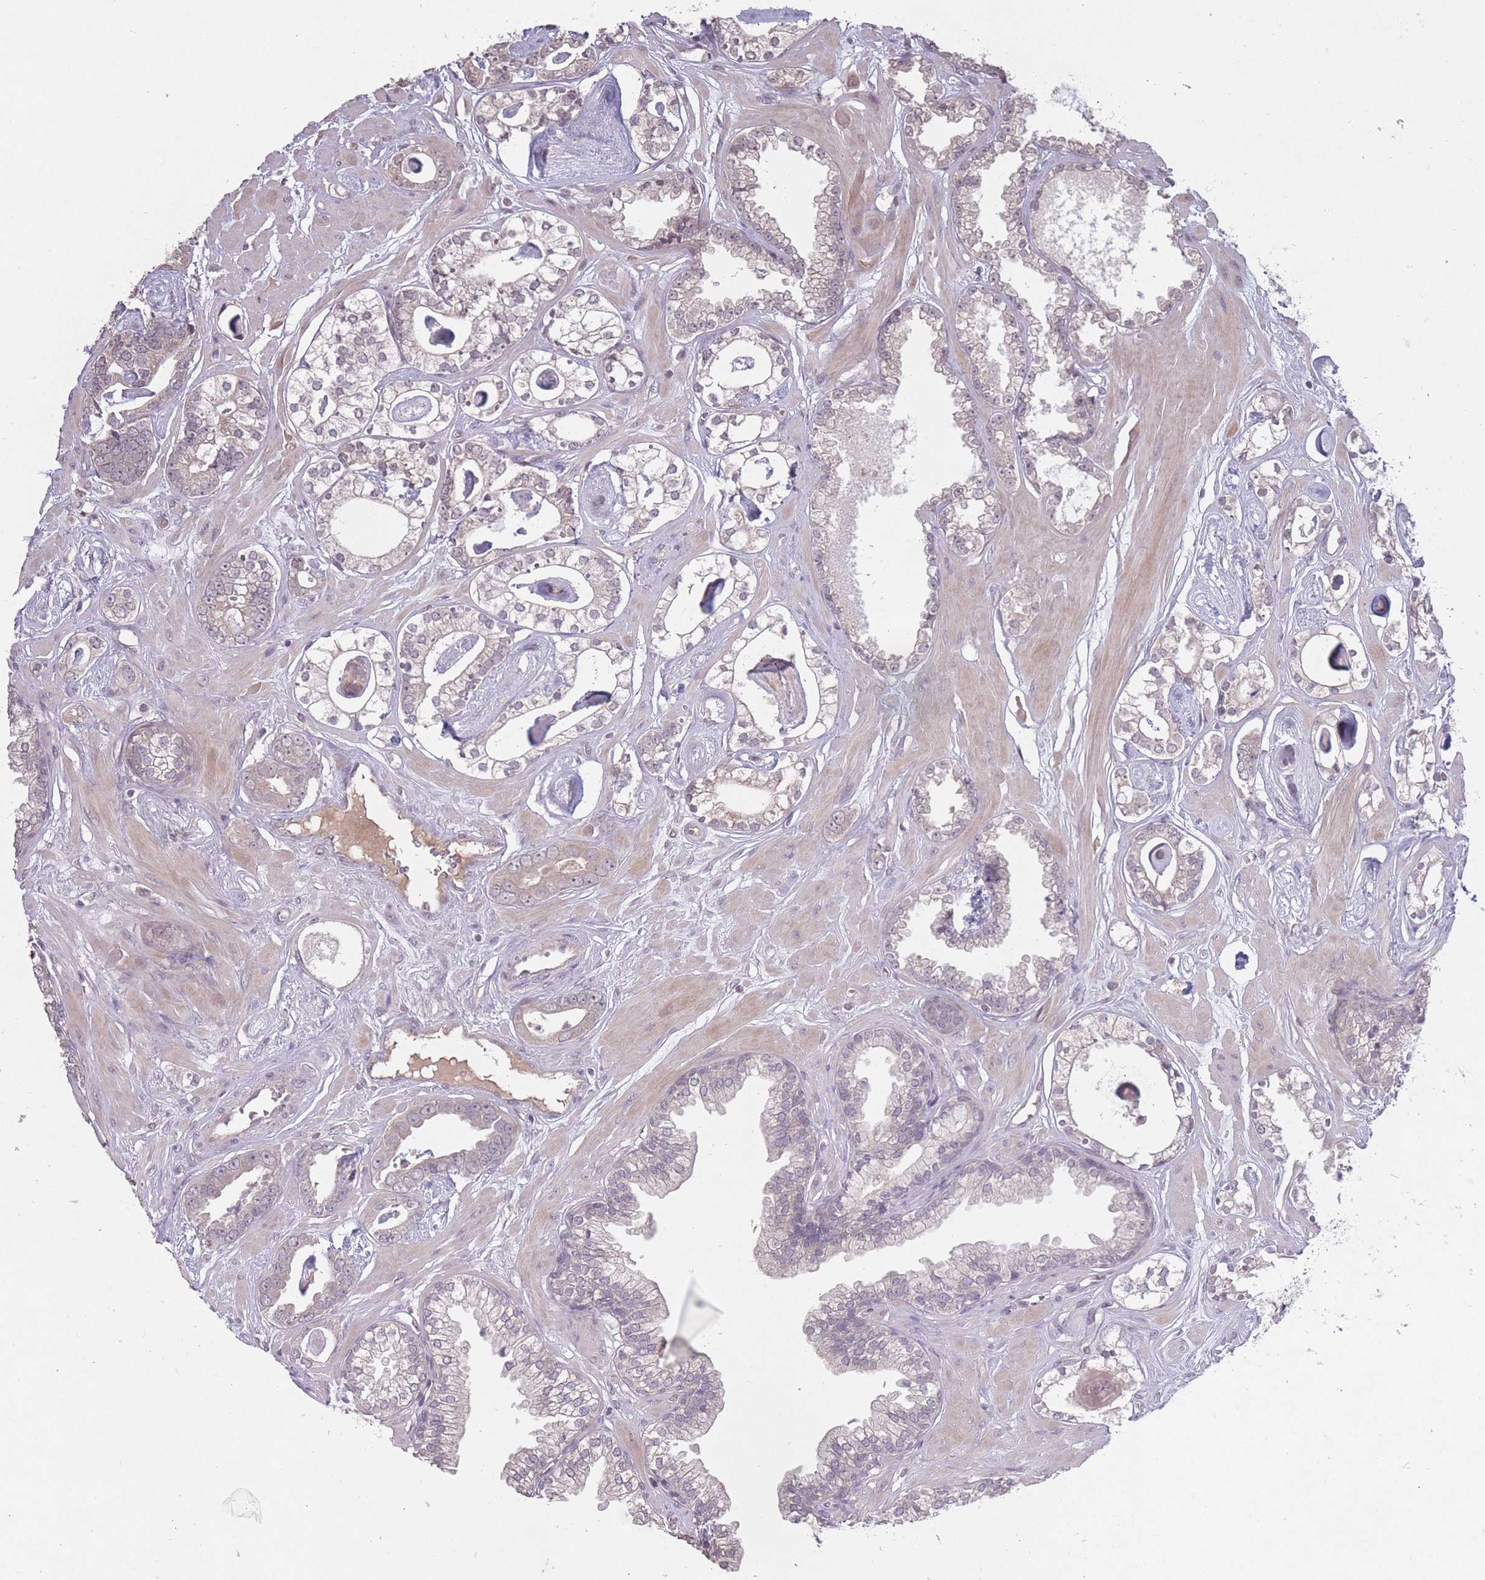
{"staining": {"intensity": "negative", "quantity": "none", "location": "none"}, "tissue": "prostate cancer", "cell_type": "Tumor cells", "image_type": "cancer", "snomed": [{"axis": "morphology", "description": "Adenocarcinoma, Low grade"}, {"axis": "topography", "description": "Prostate"}], "caption": "A high-resolution histopathology image shows immunohistochemistry staining of prostate low-grade adenocarcinoma, which shows no significant expression in tumor cells. Nuclei are stained in blue.", "gene": "ADCYAP1R1", "patient": {"sex": "male", "age": 60}}